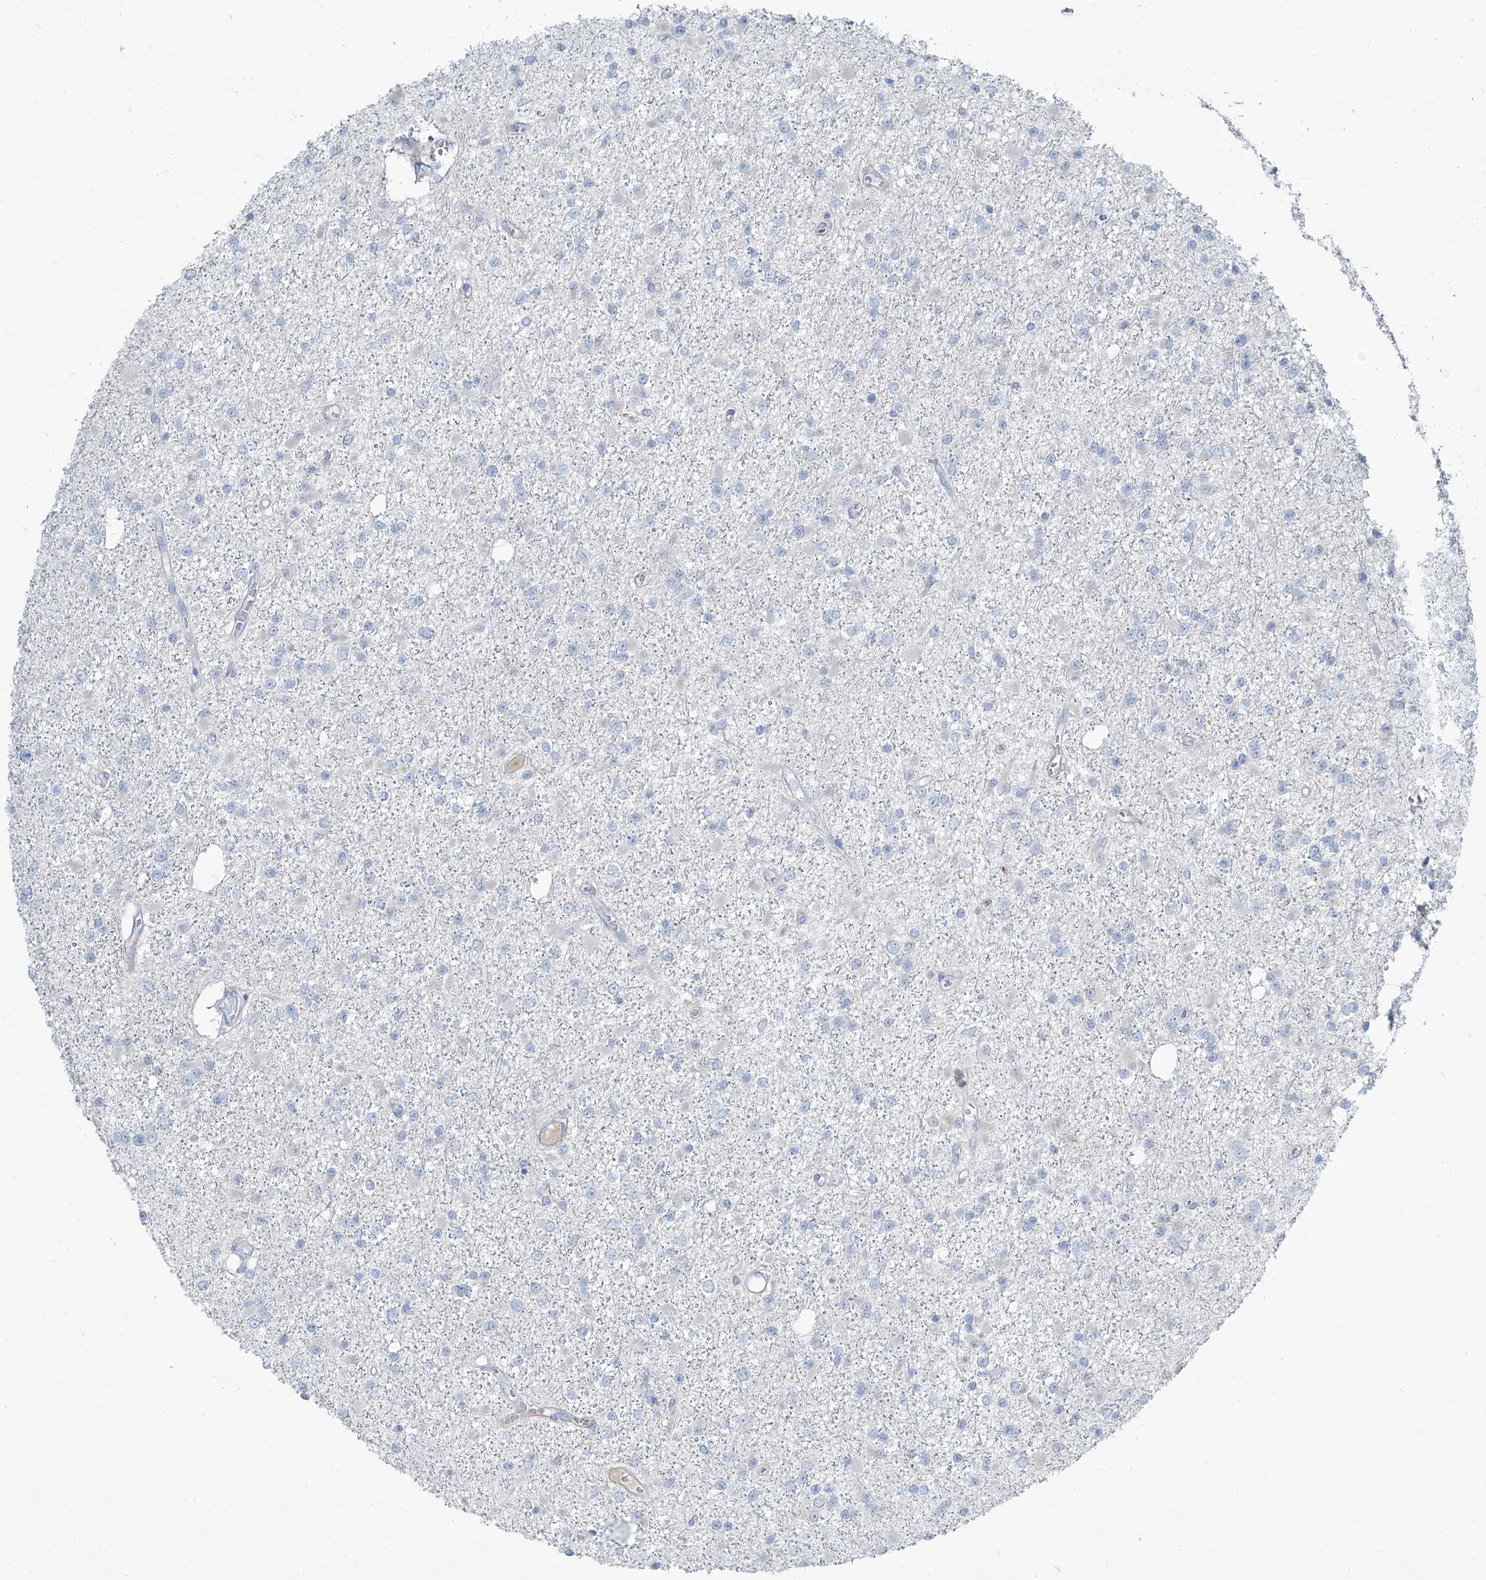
{"staining": {"intensity": "negative", "quantity": "none", "location": "none"}, "tissue": "glioma", "cell_type": "Tumor cells", "image_type": "cancer", "snomed": [{"axis": "morphology", "description": "Glioma, malignant, Low grade"}, {"axis": "topography", "description": "Brain"}], "caption": "Malignant glioma (low-grade) stained for a protein using immunohistochemistry displays no expression tumor cells.", "gene": "HOXA3", "patient": {"sex": "female", "age": 22}}